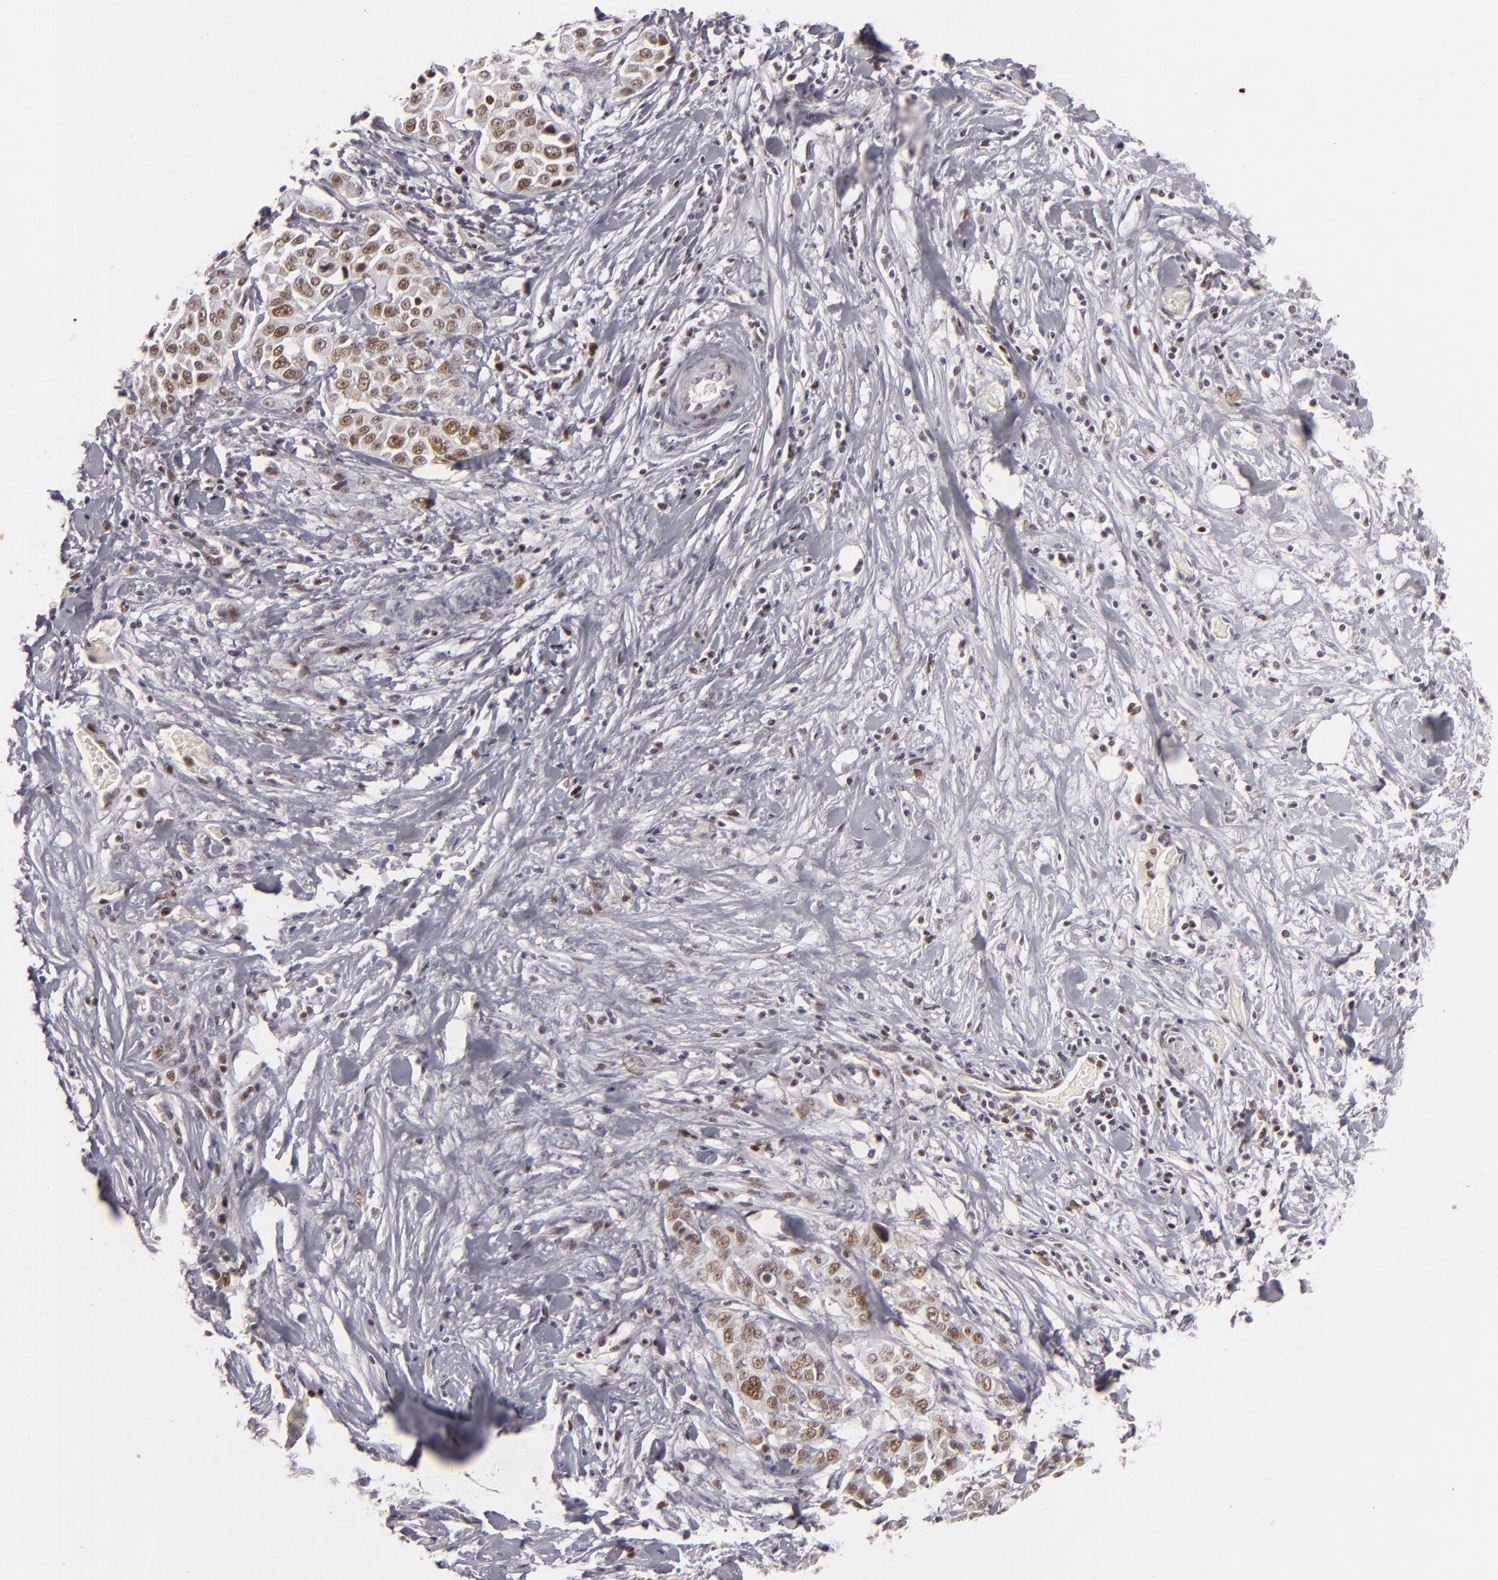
{"staining": {"intensity": "strong", "quantity": ">75%", "location": "nuclear"}, "tissue": "pancreatic cancer", "cell_type": "Tumor cells", "image_type": "cancer", "snomed": [{"axis": "morphology", "description": "Adenocarcinoma, NOS"}, {"axis": "topography", "description": "Pancreas"}], "caption": "Pancreatic adenocarcinoma tissue shows strong nuclear staining in approximately >75% of tumor cells, visualized by immunohistochemistry.", "gene": "FEN1", "patient": {"sex": "female", "age": 52}}